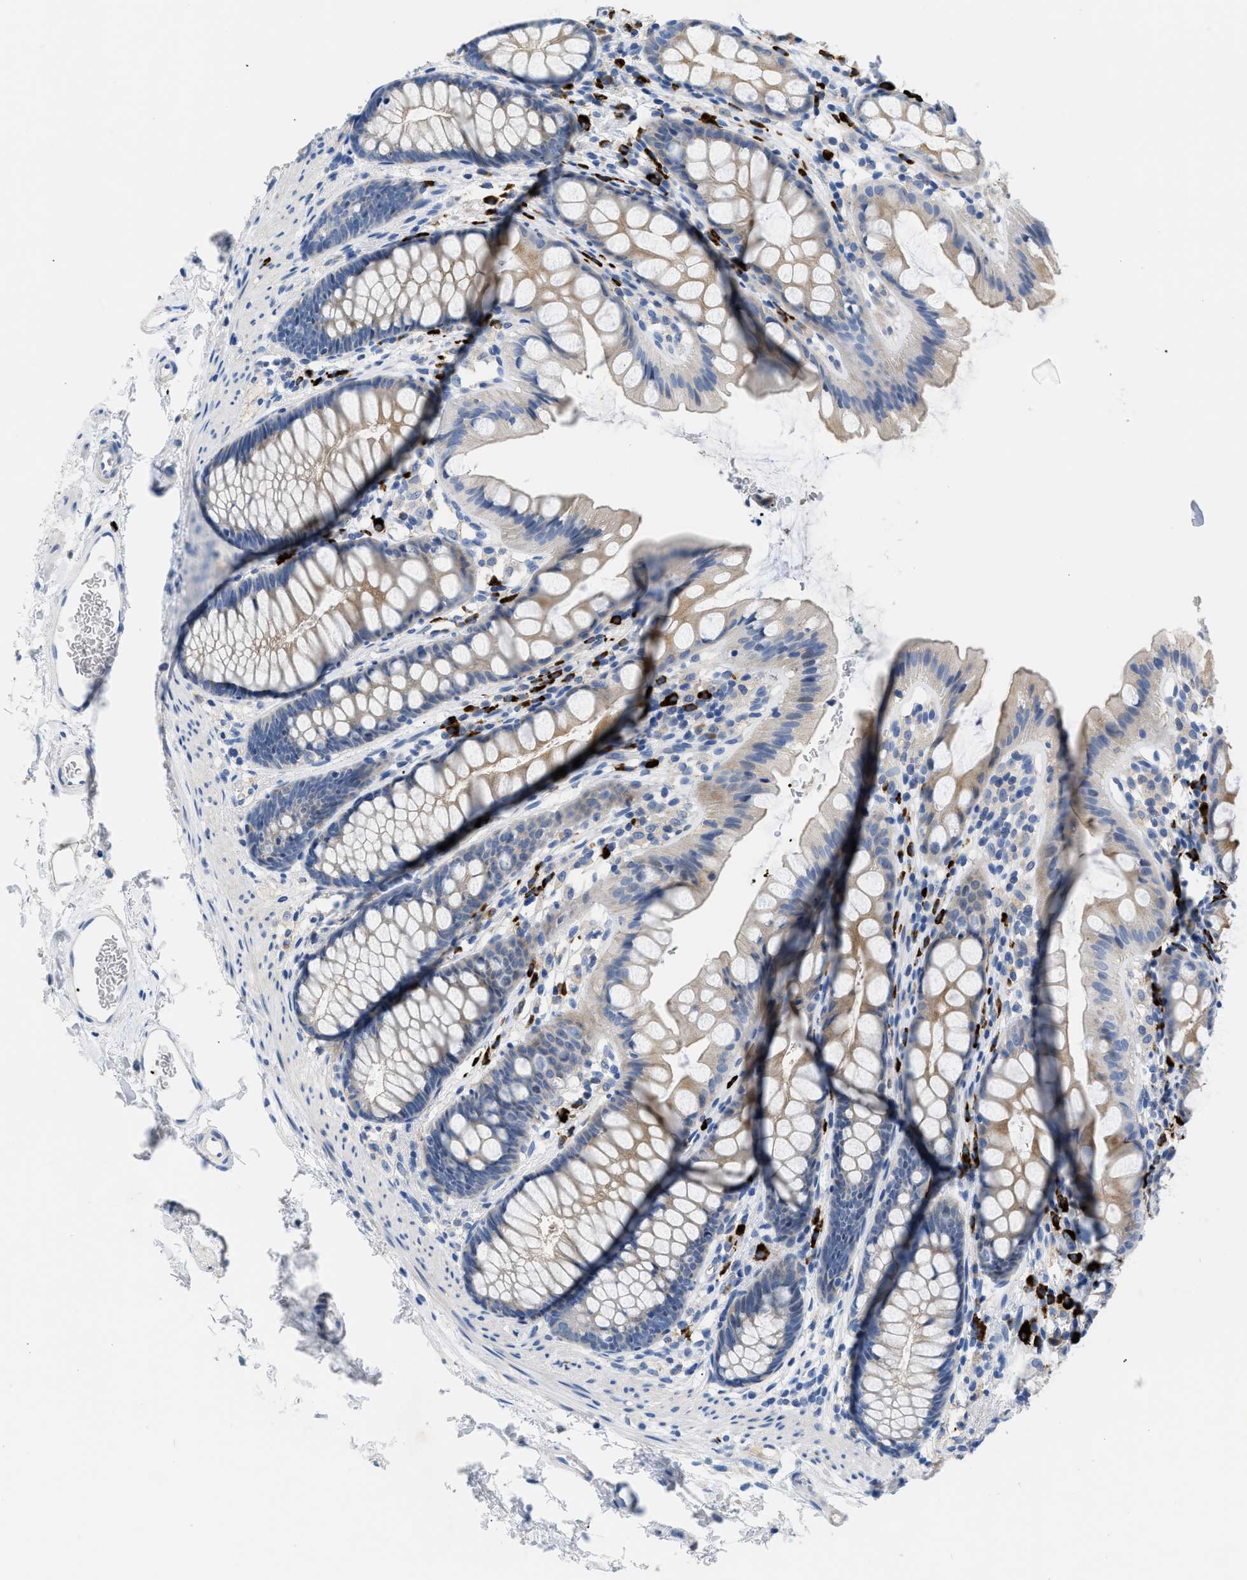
{"staining": {"intensity": "weak", "quantity": "25%-75%", "location": "cytoplasmic/membranous"}, "tissue": "rectum", "cell_type": "Glandular cells", "image_type": "normal", "snomed": [{"axis": "morphology", "description": "Normal tissue, NOS"}, {"axis": "topography", "description": "Rectum"}], "caption": "This is a micrograph of IHC staining of unremarkable rectum, which shows weak positivity in the cytoplasmic/membranous of glandular cells.", "gene": "FGF18", "patient": {"sex": "female", "age": 65}}